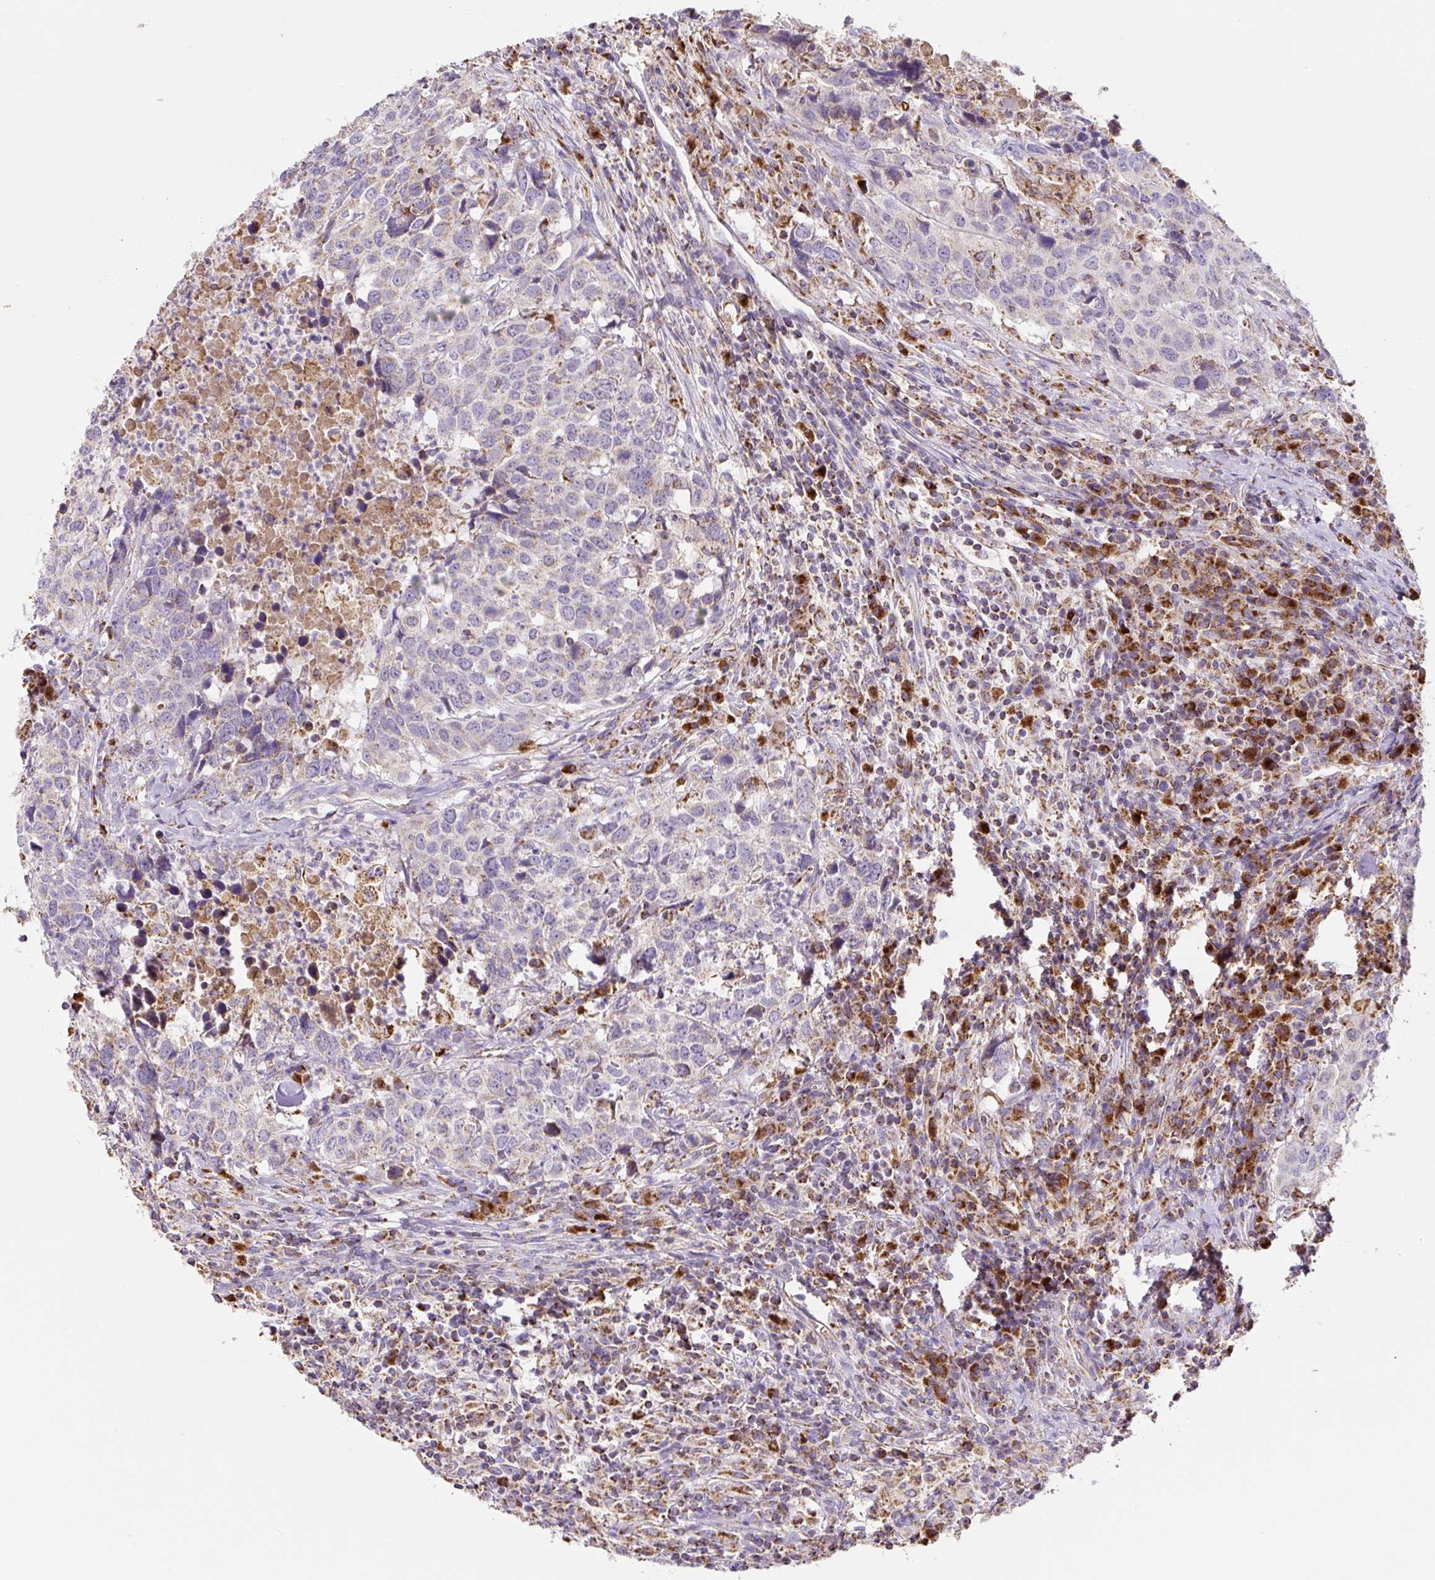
{"staining": {"intensity": "weak", "quantity": "<25%", "location": "cytoplasmic/membranous"}, "tissue": "head and neck cancer", "cell_type": "Tumor cells", "image_type": "cancer", "snomed": [{"axis": "morphology", "description": "Normal tissue, NOS"}, {"axis": "morphology", "description": "Squamous cell carcinoma, NOS"}, {"axis": "topography", "description": "Skeletal muscle"}, {"axis": "topography", "description": "Vascular tissue"}, {"axis": "topography", "description": "Peripheral nerve tissue"}, {"axis": "topography", "description": "Head-Neck"}], "caption": "Tumor cells show no significant expression in head and neck cancer (squamous cell carcinoma).", "gene": "MT-CO2", "patient": {"sex": "male", "age": 66}}